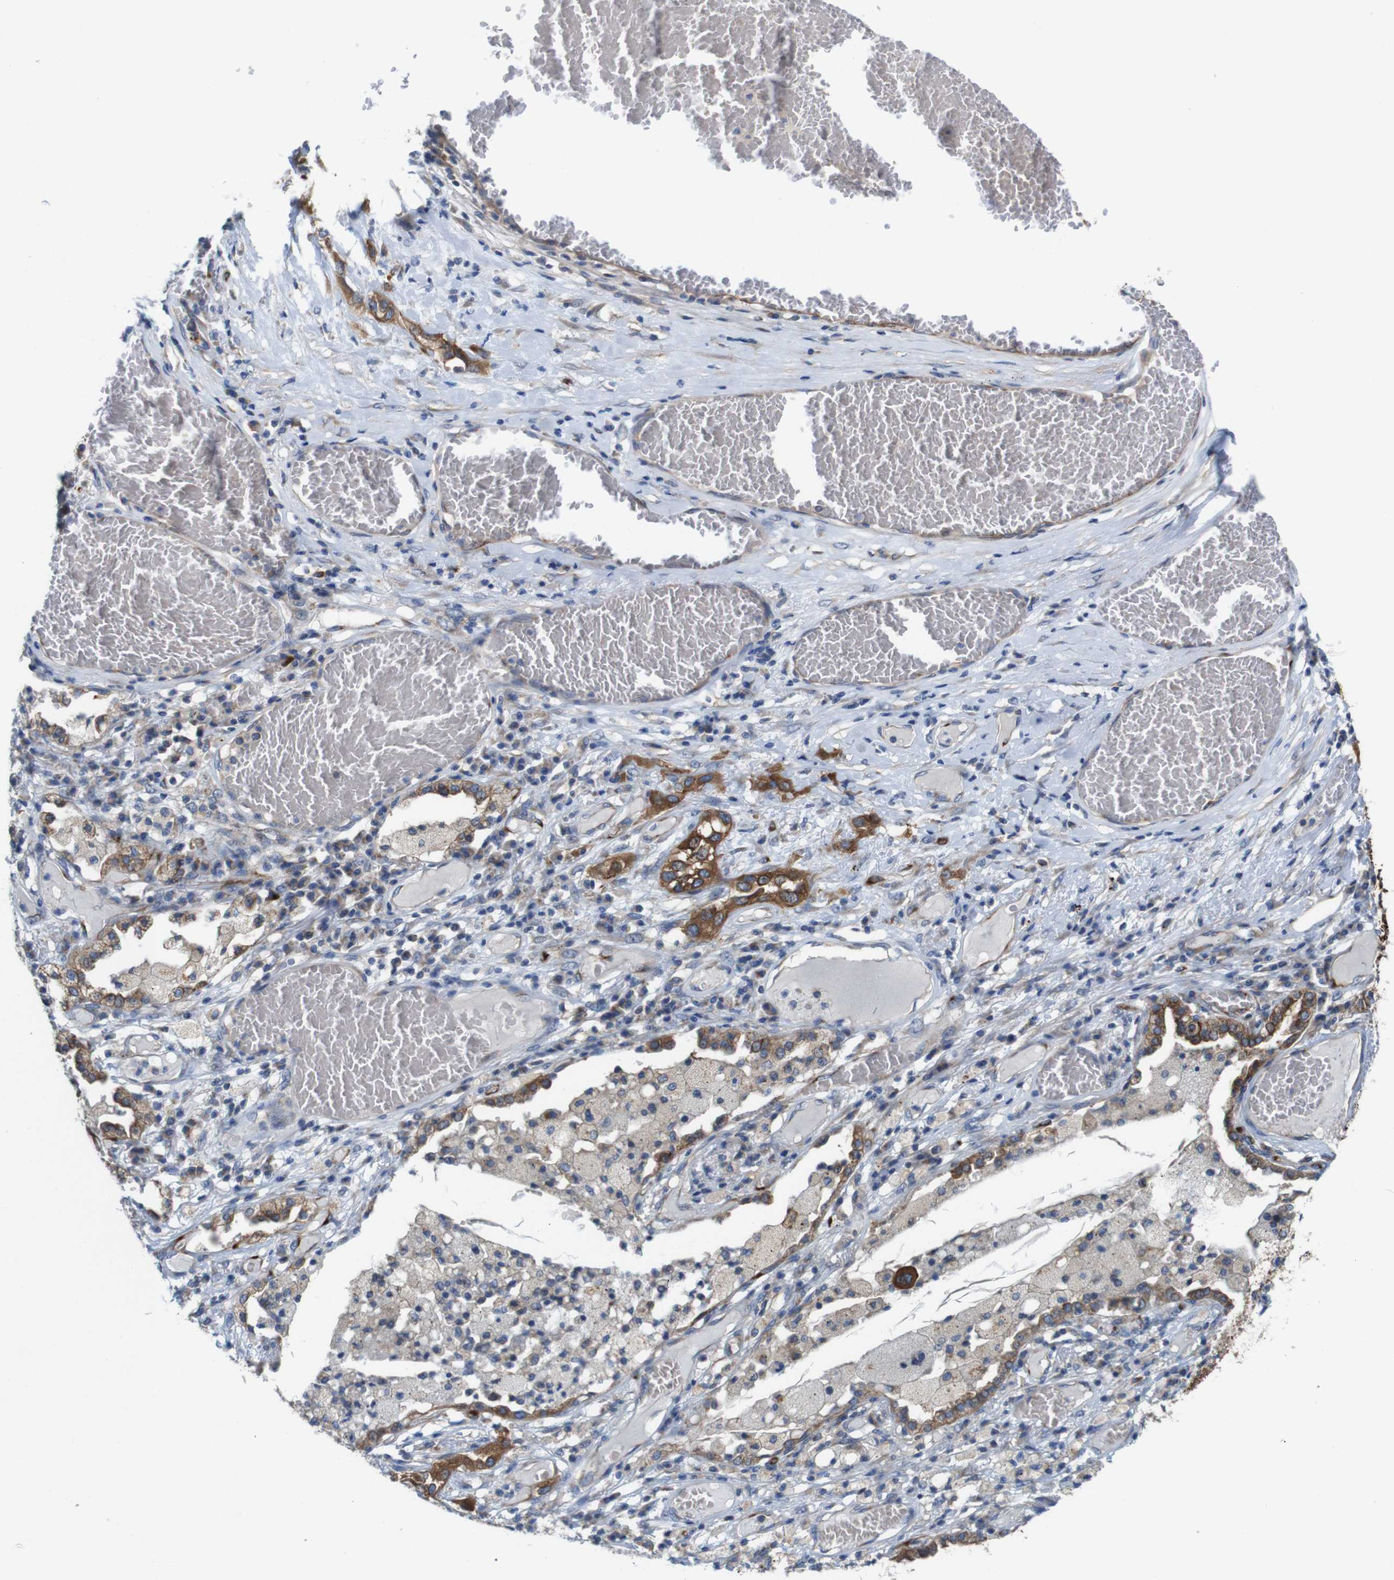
{"staining": {"intensity": "moderate", "quantity": ">75%", "location": "cytoplasmic/membranous"}, "tissue": "lung cancer", "cell_type": "Tumor cells", "image_type": "cancer", "snomed": [{"axis": "morphology", "description": "Squamous cell carcinoma, NOS"}, {"axis": "topography", "description": "Lung"}], "caption": "Immunohistochemical staining of lung cancer (squamous cell carcinoma) demonstrates medium levels of moderate cytoplasmic/membranous protein staining in approximately >75% of tumor cells. (Brightfield microscopy of DAB IHC at high magnification).", "gene": "EFCAB14", "patient": {"sex": "male", "age": 71}}